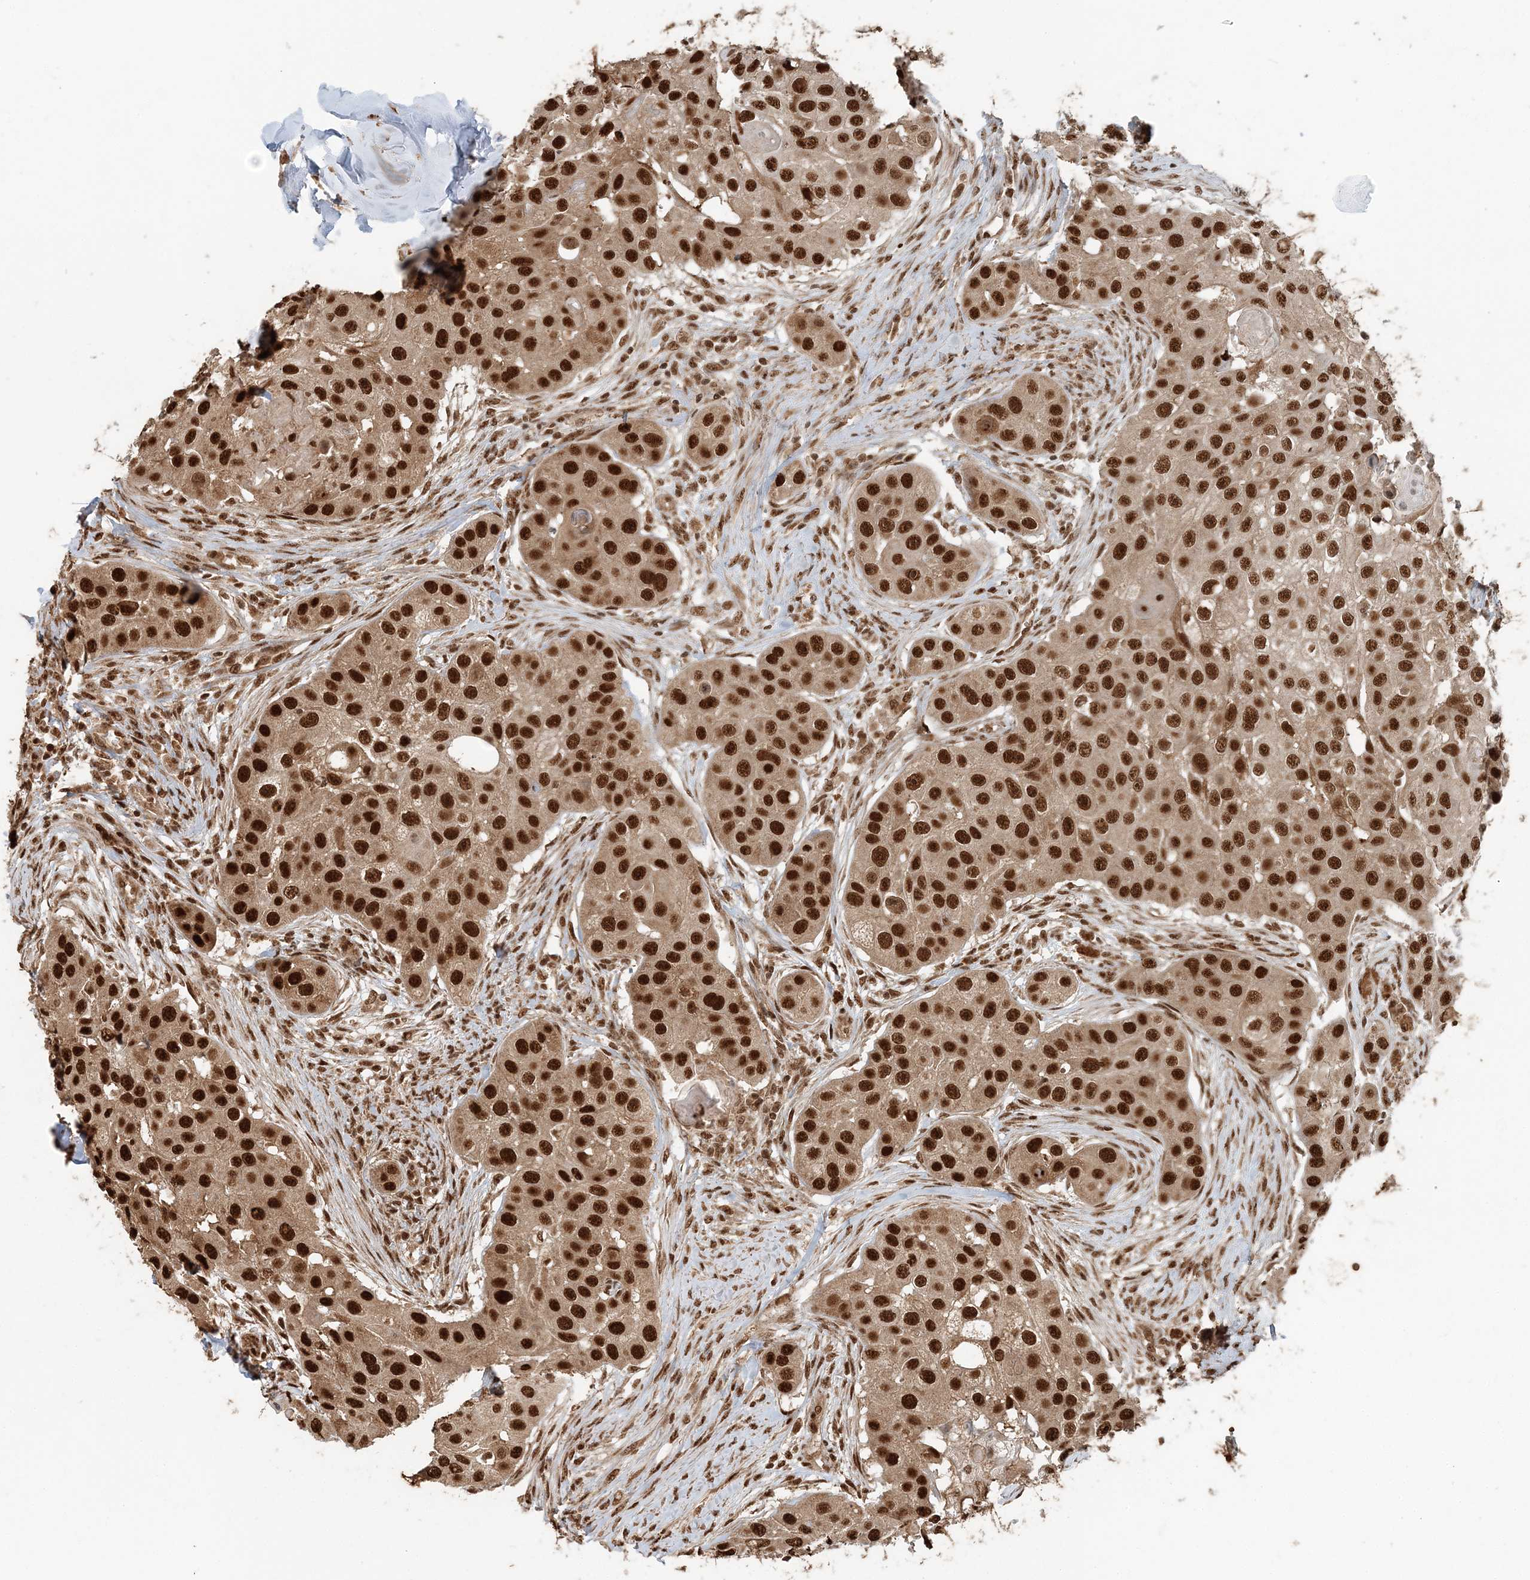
{"staining": {"intensity": "strong", "quantity": ">75%", "location": "nuclear"}, "tissue": "head and neck cancer", "cell_type": "Tumor cells", "image_type": "cancer", "snomed": [{"axis": "morphology", "description": "Normal tissue, NOS"}, {"axis": "morphology", "description": "Squamous cell carcinoma, NOS"}, {"axis": "topography", "description": "Skeletal muscle"}, {"axis": "topography", "description": "Head-Neck"}], "caption": "DAB (3,3'-diaminobenzidine) immunohistochemical staining of human head and neck squamous cell carcinoma displays strong nuclear protein staining in approximately >75% of tumor cells.", "gene": "ARHGAP35", "patient": {"sex": "male", "age": 51}}